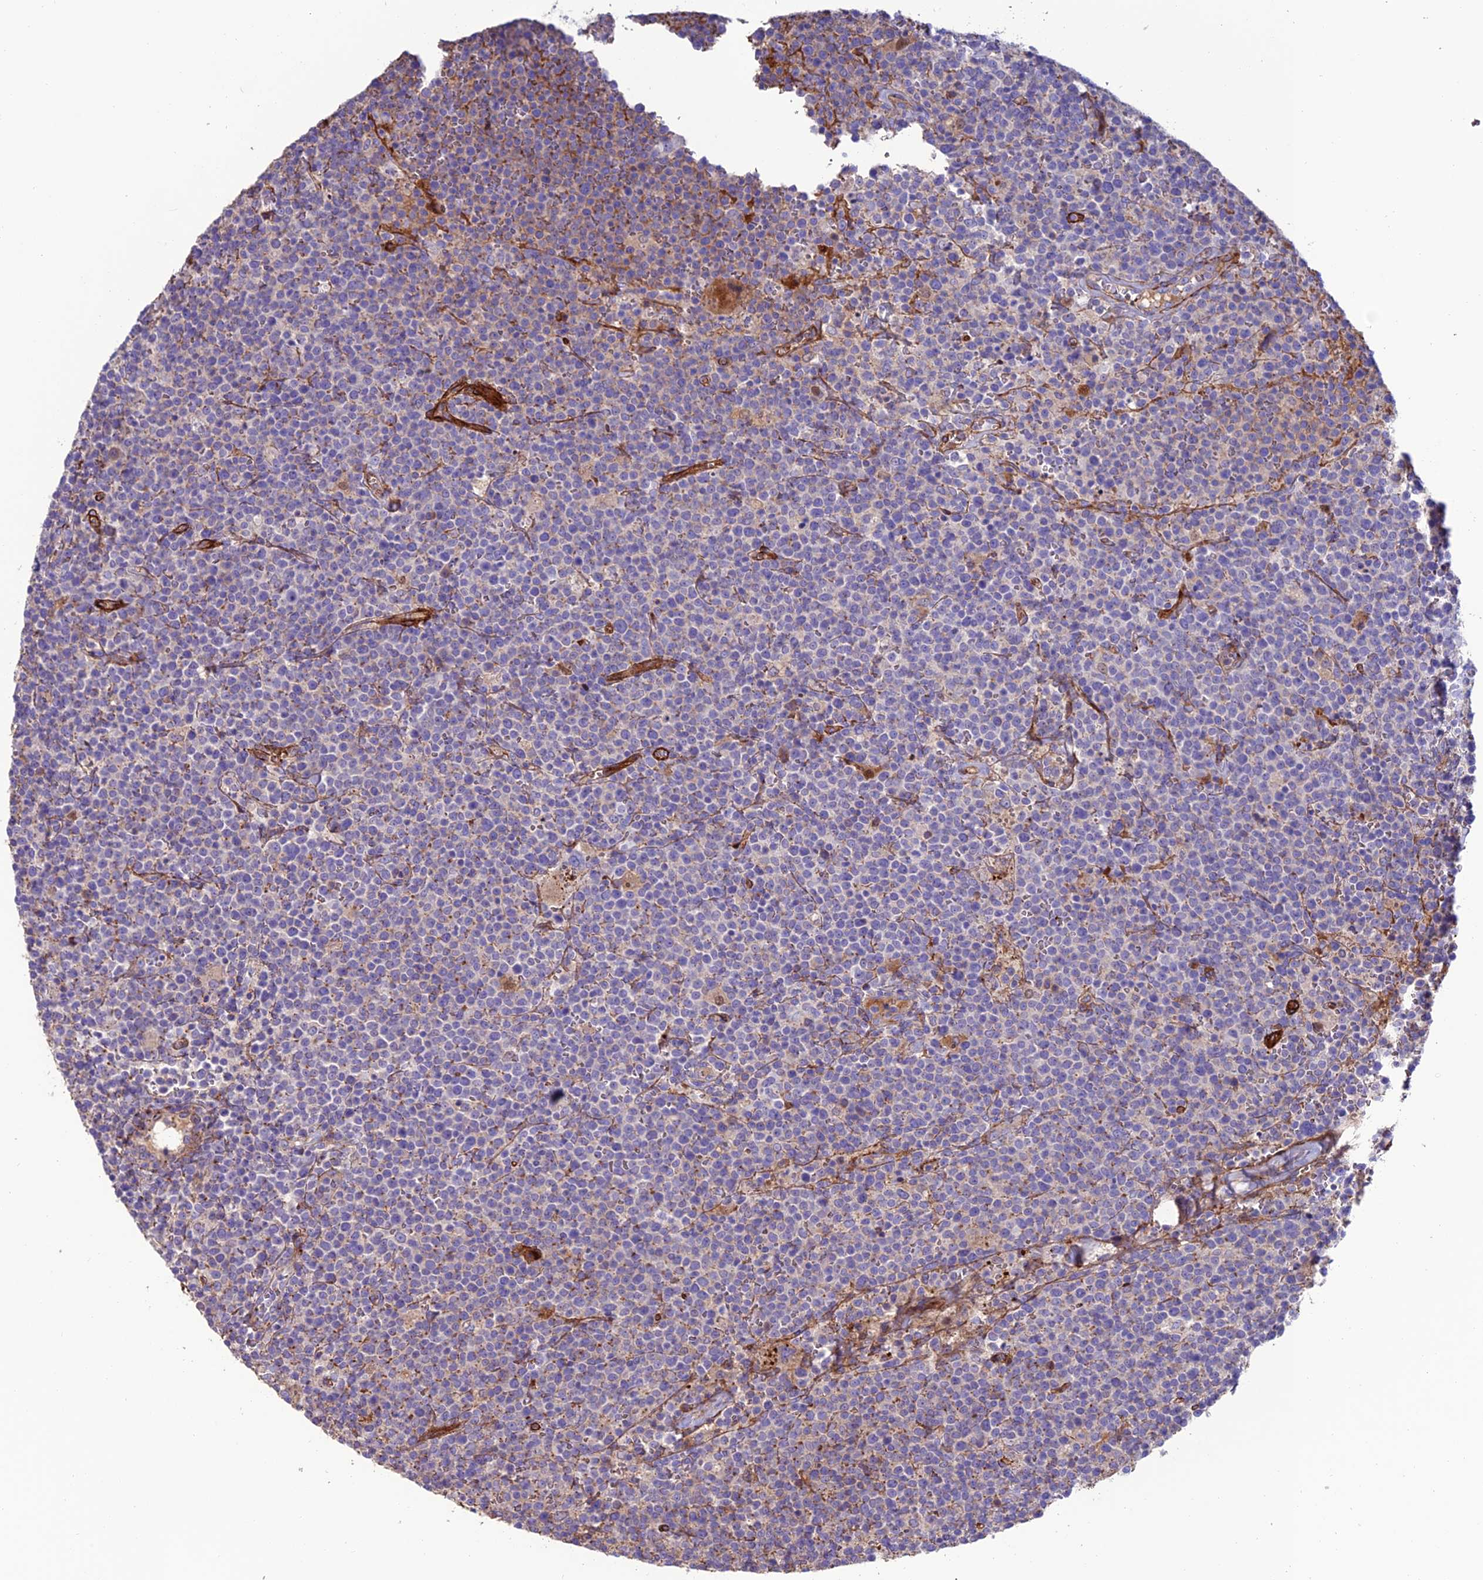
{"staining": {"intensity": "negative", "quantity": "none", "location": "none"}, "tissue": "lymphoma", "cell_type": "Tumor cells", "image_type": "cancer", "snomed": [{"axis": "morphology", "description": "Malignant lymphoma, non-Hodgkin's type, High grade"}, {"axis": "topography", "description": "Lymph node"}], "caption": "DAB (3,3'-diaminobenzidine) immunohistochemical staining of human high-grade malignant lymphoma, non-Hodgkin's type displays no significant expression in tumor cells.", "gene": "REX1BD", "patient": {"sex": "male", "age": 61}}